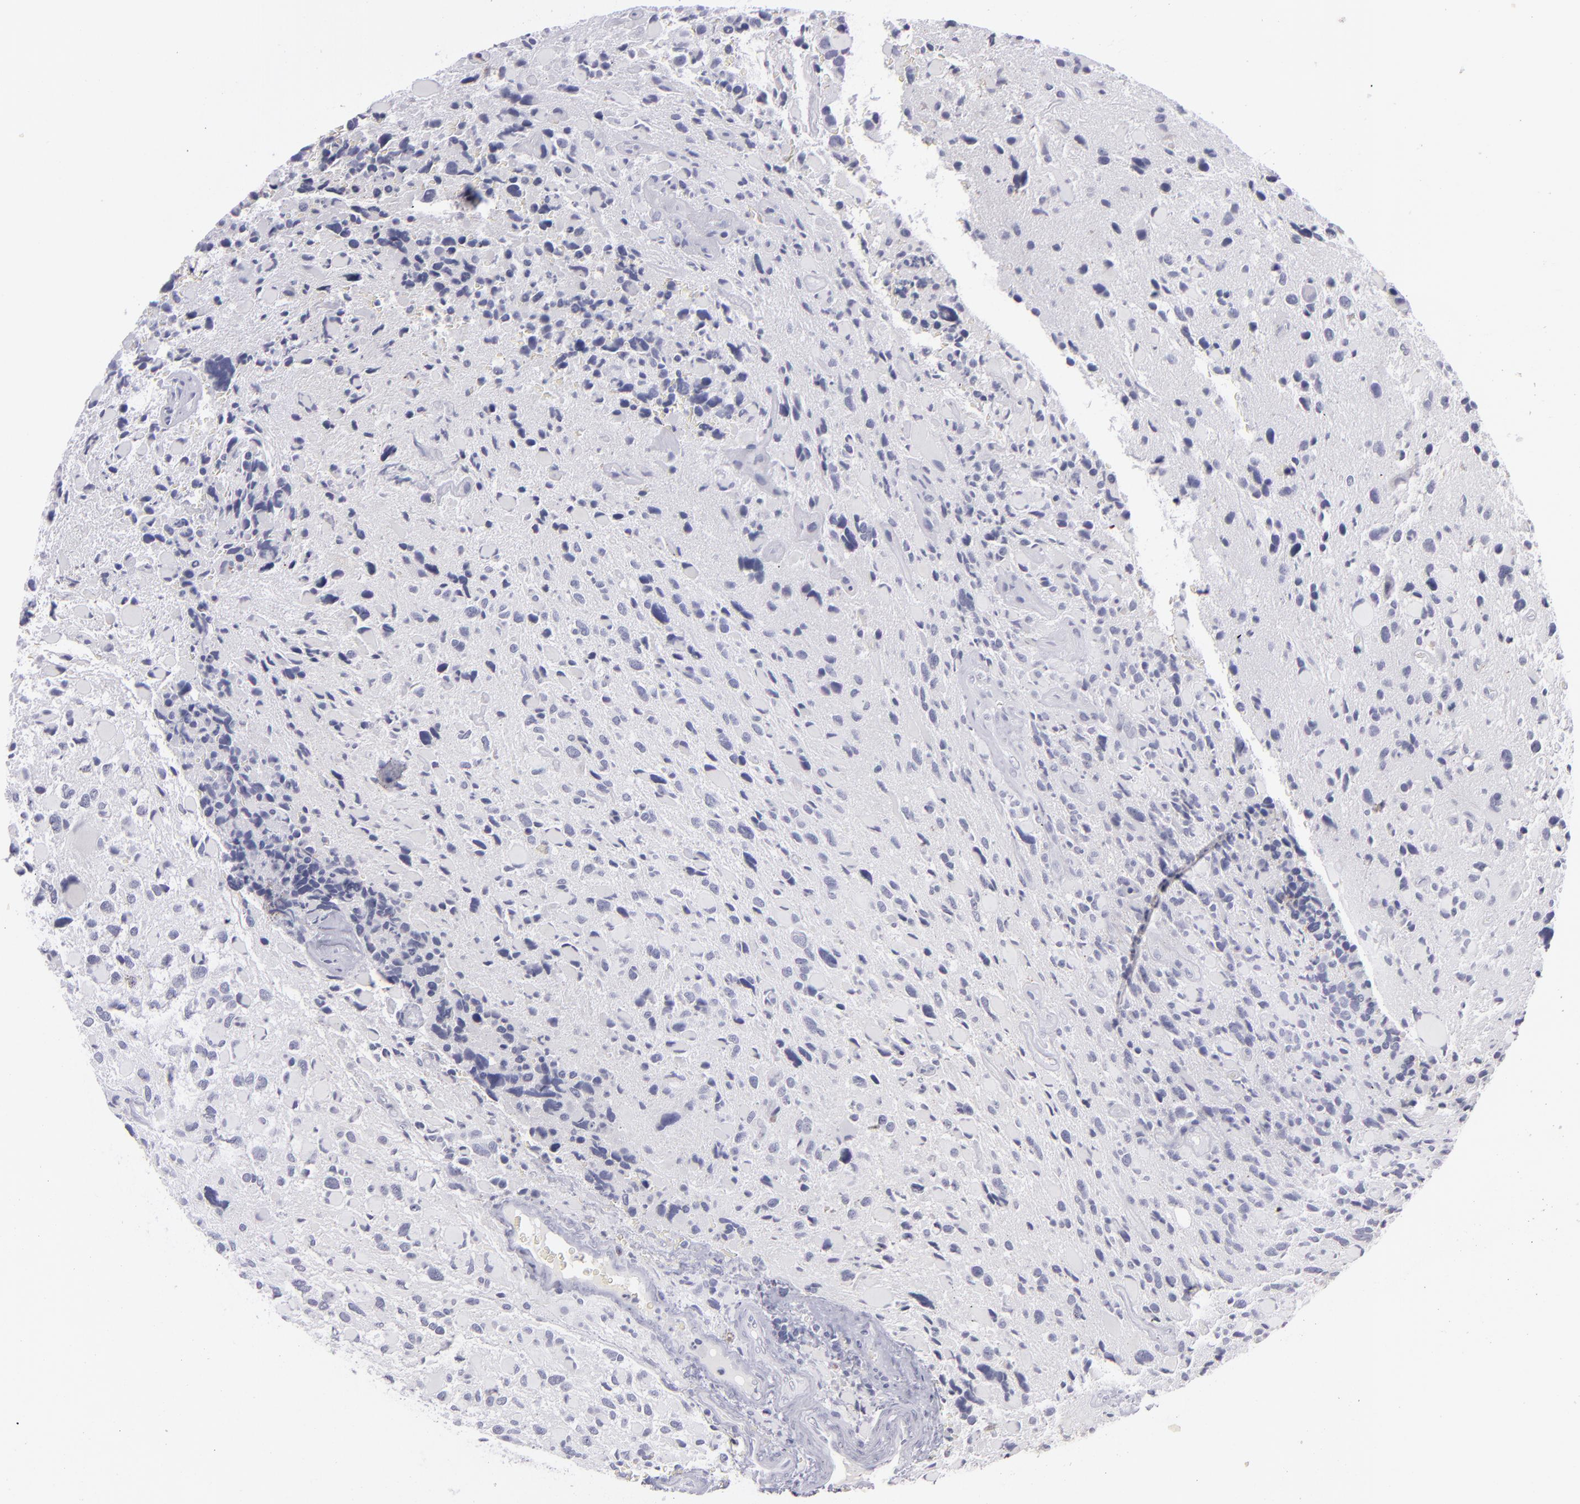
{"staining": {"intensity": "negative", "quantity": "none", "location": "none"}, "tissue": "glioma", "cell_type": "Tumor cells", "image_type": "cancer", "snomed": [{"axis": "morphology", "description": "Glioma, malignant, High grade"}, {"axis": "topography", "description": "Brain"}], "caption": "Immunohistochemistry (IHC) histopathology image of neoplastic tissue: human malignant glioma (high-grade) stained with DAB demonstrates no significant protein positivity in tumor cells.", "gene": "ITGB4", "patient": {"sex": "female", "age": 37}}